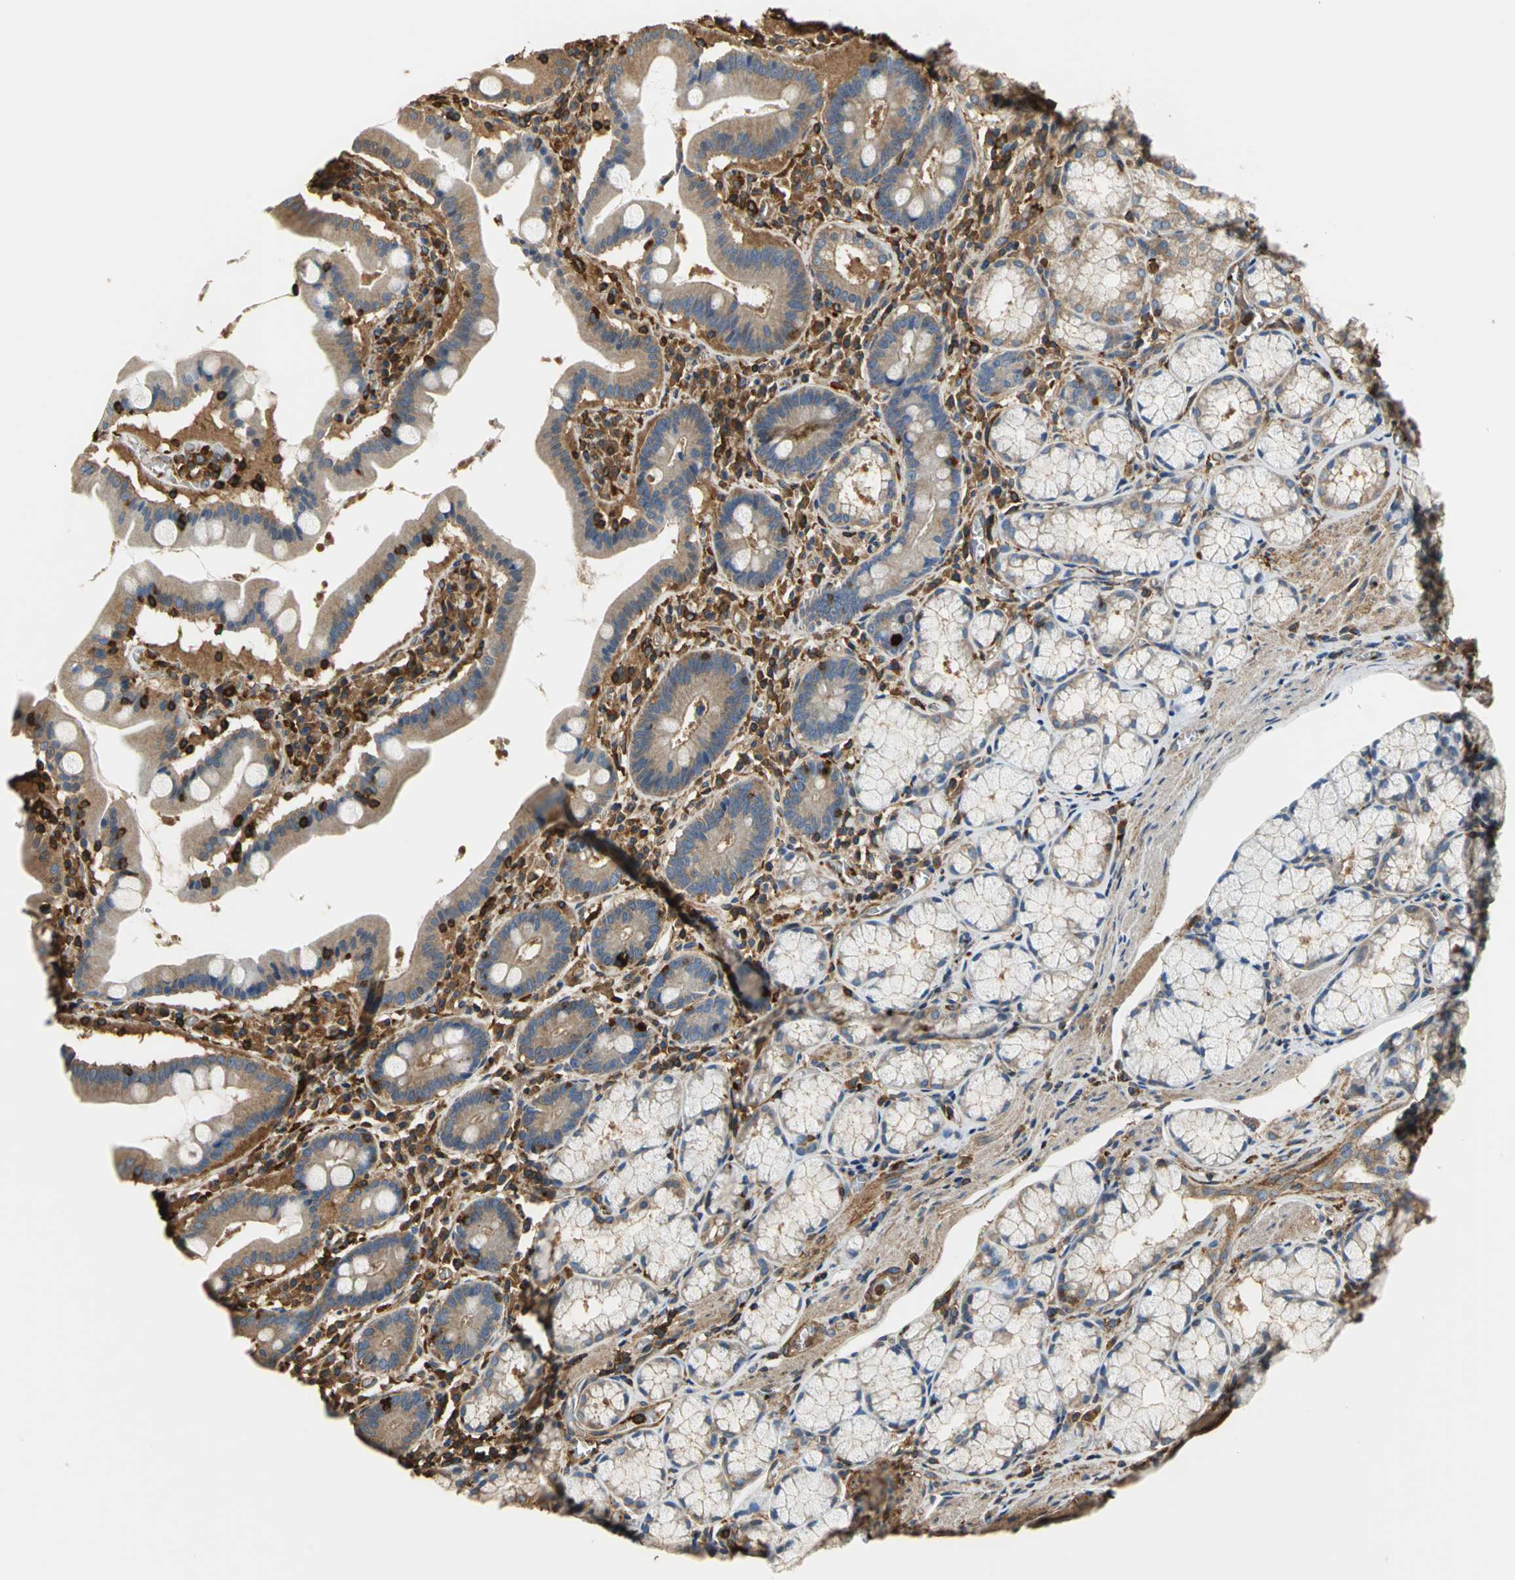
{"staining": {"intensity": "moderate", "quantity": ">75%", "location": "cytoplasmic/membranous"}, "tissue": "stomach", "cell_type": "Glandular cells", "image_type": "normal", "snomed": [{"axis": "morphology", "description": "Normal tissue, NOS"}, {"axis": "topography", "description": "Stomach, lower"}], "caption": "Protein staining by IHC exhibits moderate cytoplasmic/membranous positivity in about >75% of glandular cells in benign stomach.", "gene": "TLN1", "patient": {"sex": "male", "age": 56}}